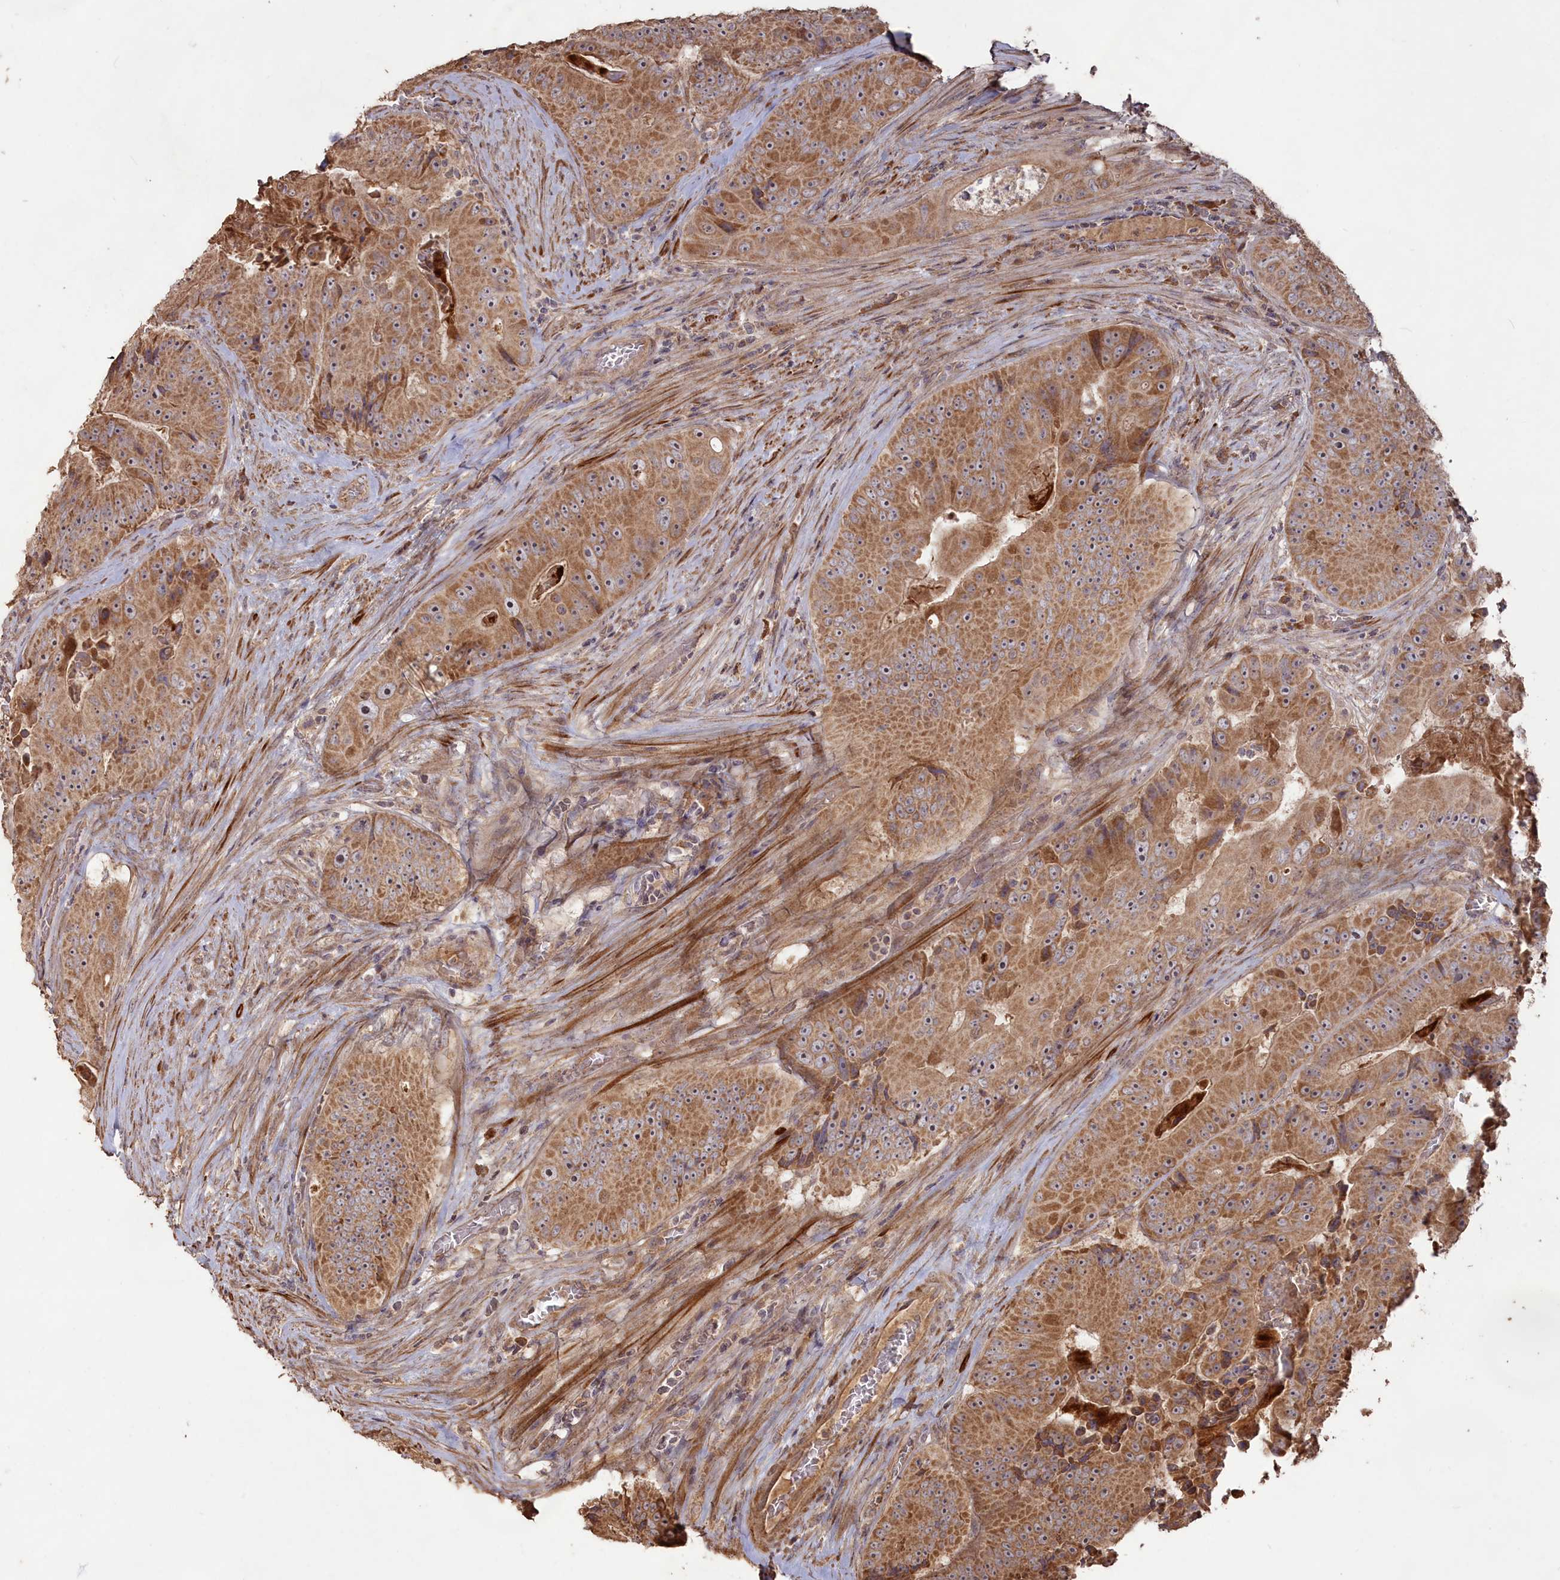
{"staining": {"intensity": "moderate", "quantity": ">75%", "location": "cytoplasmic/membranous"}, "tissue": "colorectal cancer", "cell_type": "Tumor cells", "image_type": "cancer", "snomed": [{"axis": "morphology", "description": "Adenocarcinoma, NOS"}, {"axis": "topography", "description": "Colon"}], "caption": "Brown immunohistochemical staining in human colorectal cancer (adenocarcinoma) demonstrates moderate cytoplasmic/membranous expression in approximately >75% of tumor cells. (DAB (3,3'-diaminobenzidine) = brown stain, brightfield microscopy at high magnification).", "gene": "LAYN", "patient": {"sex": "female", "age": 86}}